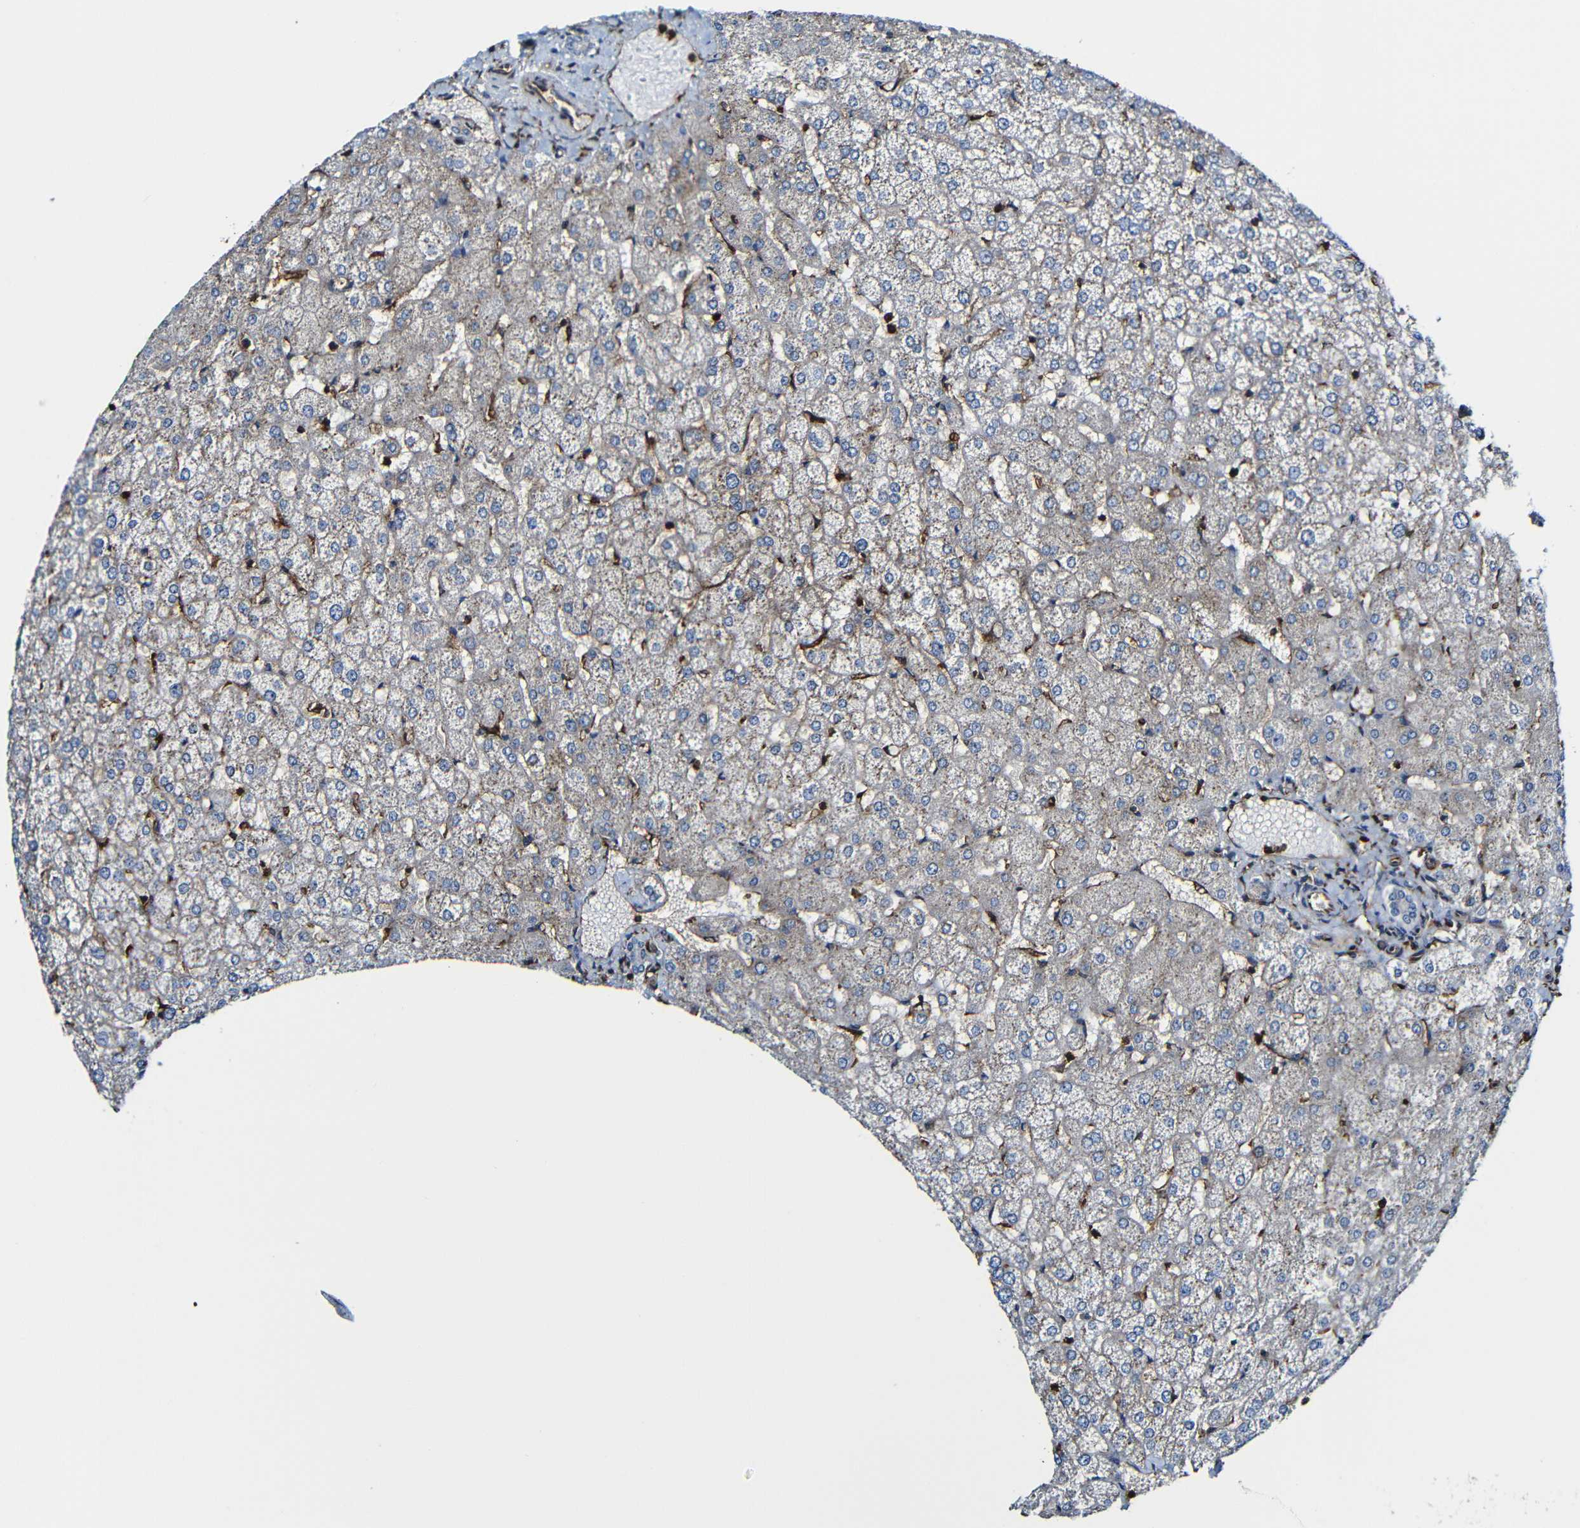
{"staining": {"intensity": "negative", "quantity": "none", "location": "none"}, "tissue": "liver", "cell_type": "Cholangiocytes", "image_type": "normal", "snomed": [{"axis": "morphology", "description": "Normal tissue, NOS"}, {"axis": "topography", "description": "Liver"}], "caption": "This is a photomicrograph of immunohistochemistry staining of normal liver, which shows no expression in cholangiocytes.", "gene": "MSN", "patient": {"sex": "female", "age": 32}}